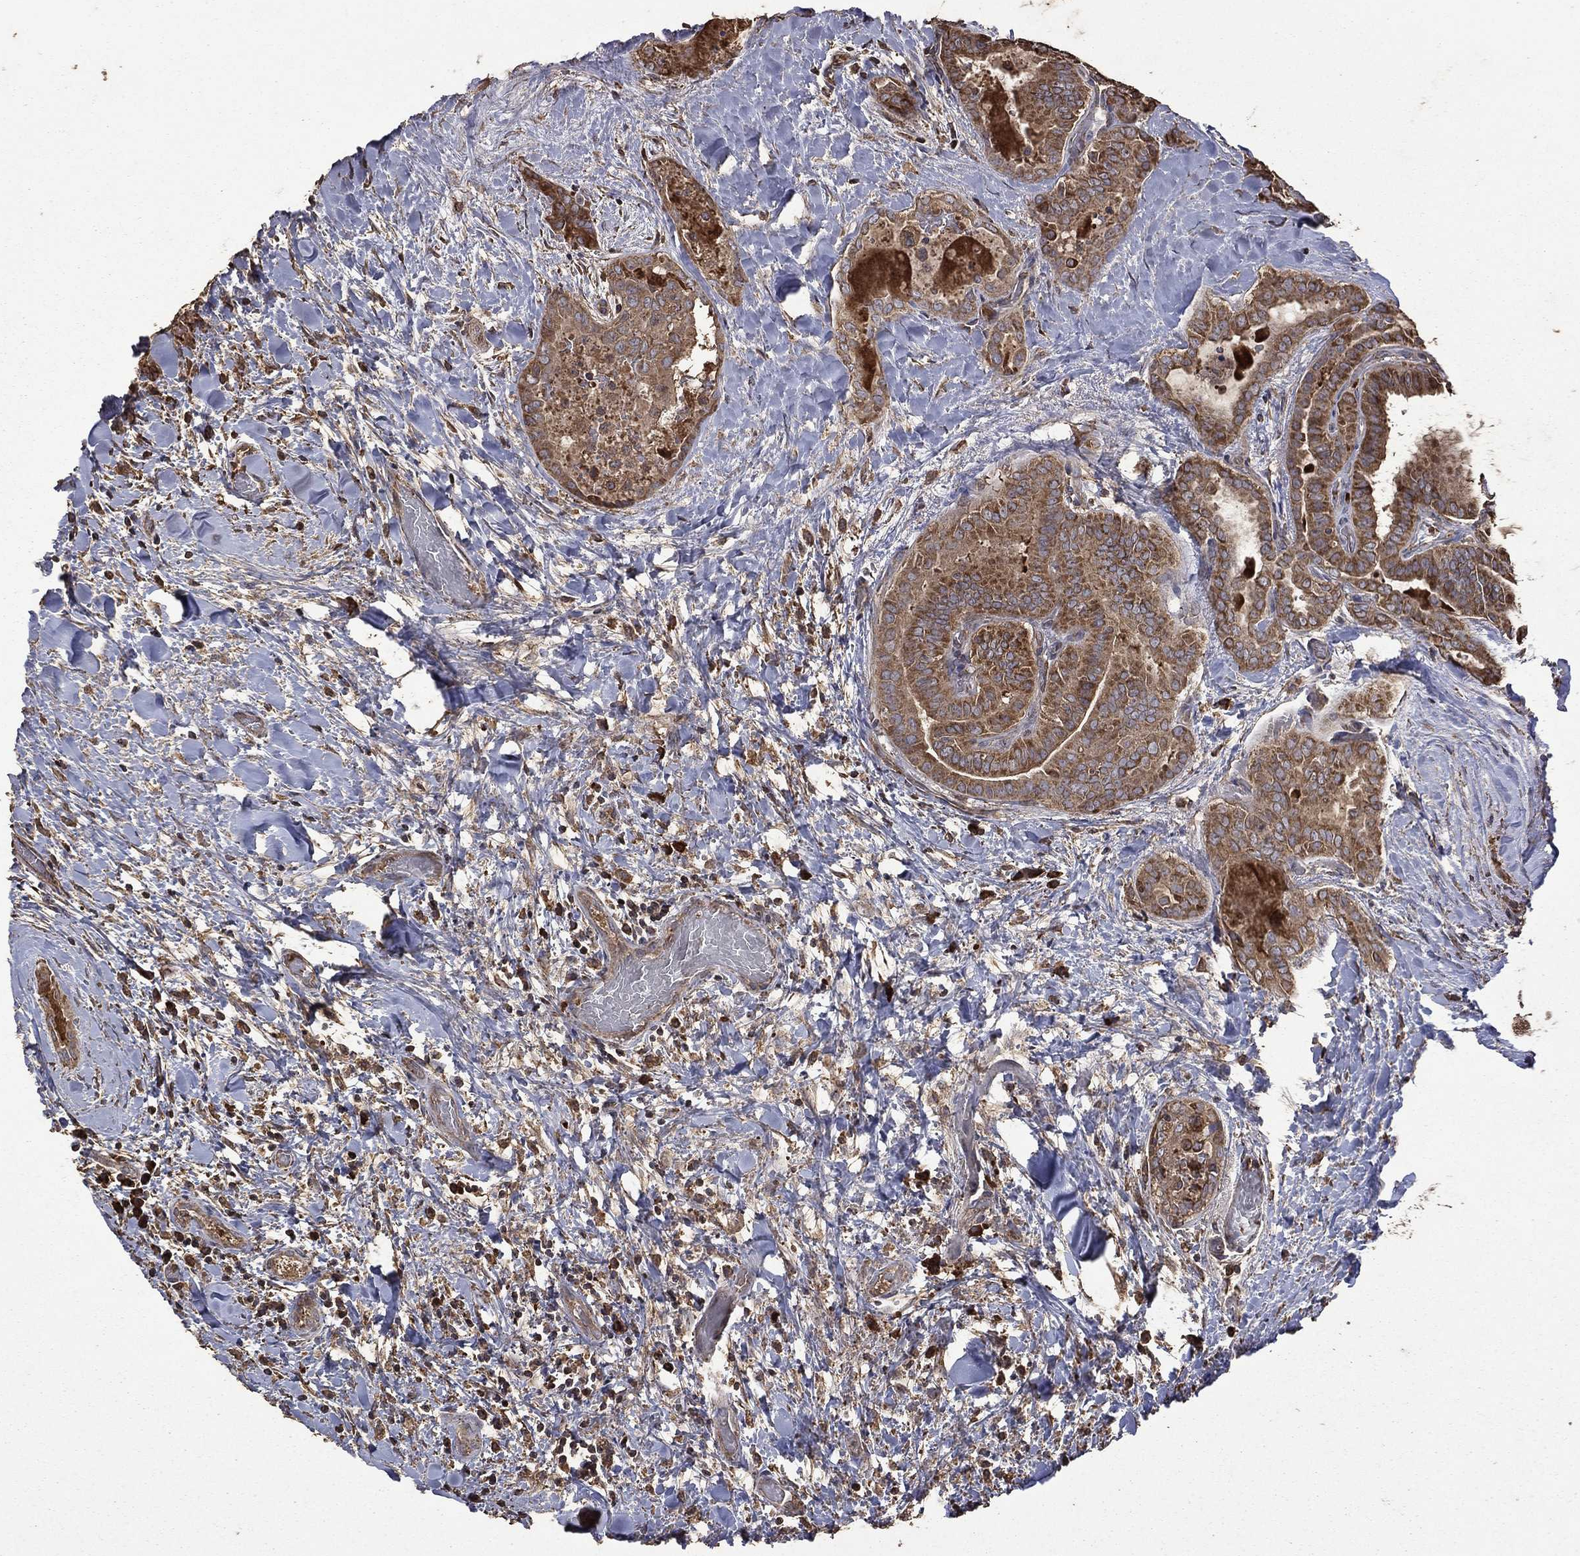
{"staining": {"intensity": "strong", "quantity": ">75%", "location": "cytoplasmic/membranous"}, "tissue": "thyroid cancer", "cell_type": "Tumor cells", "image_type": "cancer", "snomed": [{"axis": "morphology", "description": "Papillary adenocarcinoma, NOS"}, {"axis": "topography", "description": "Thyroid gland"}], "caption": "The image shows staining of thyroid cancer, revealing strong cytoplasmic/membranous protein expression (brown color) within tumor cells.", "gene": "METTL27", "patient": {"sex": "female", "age": 39}}